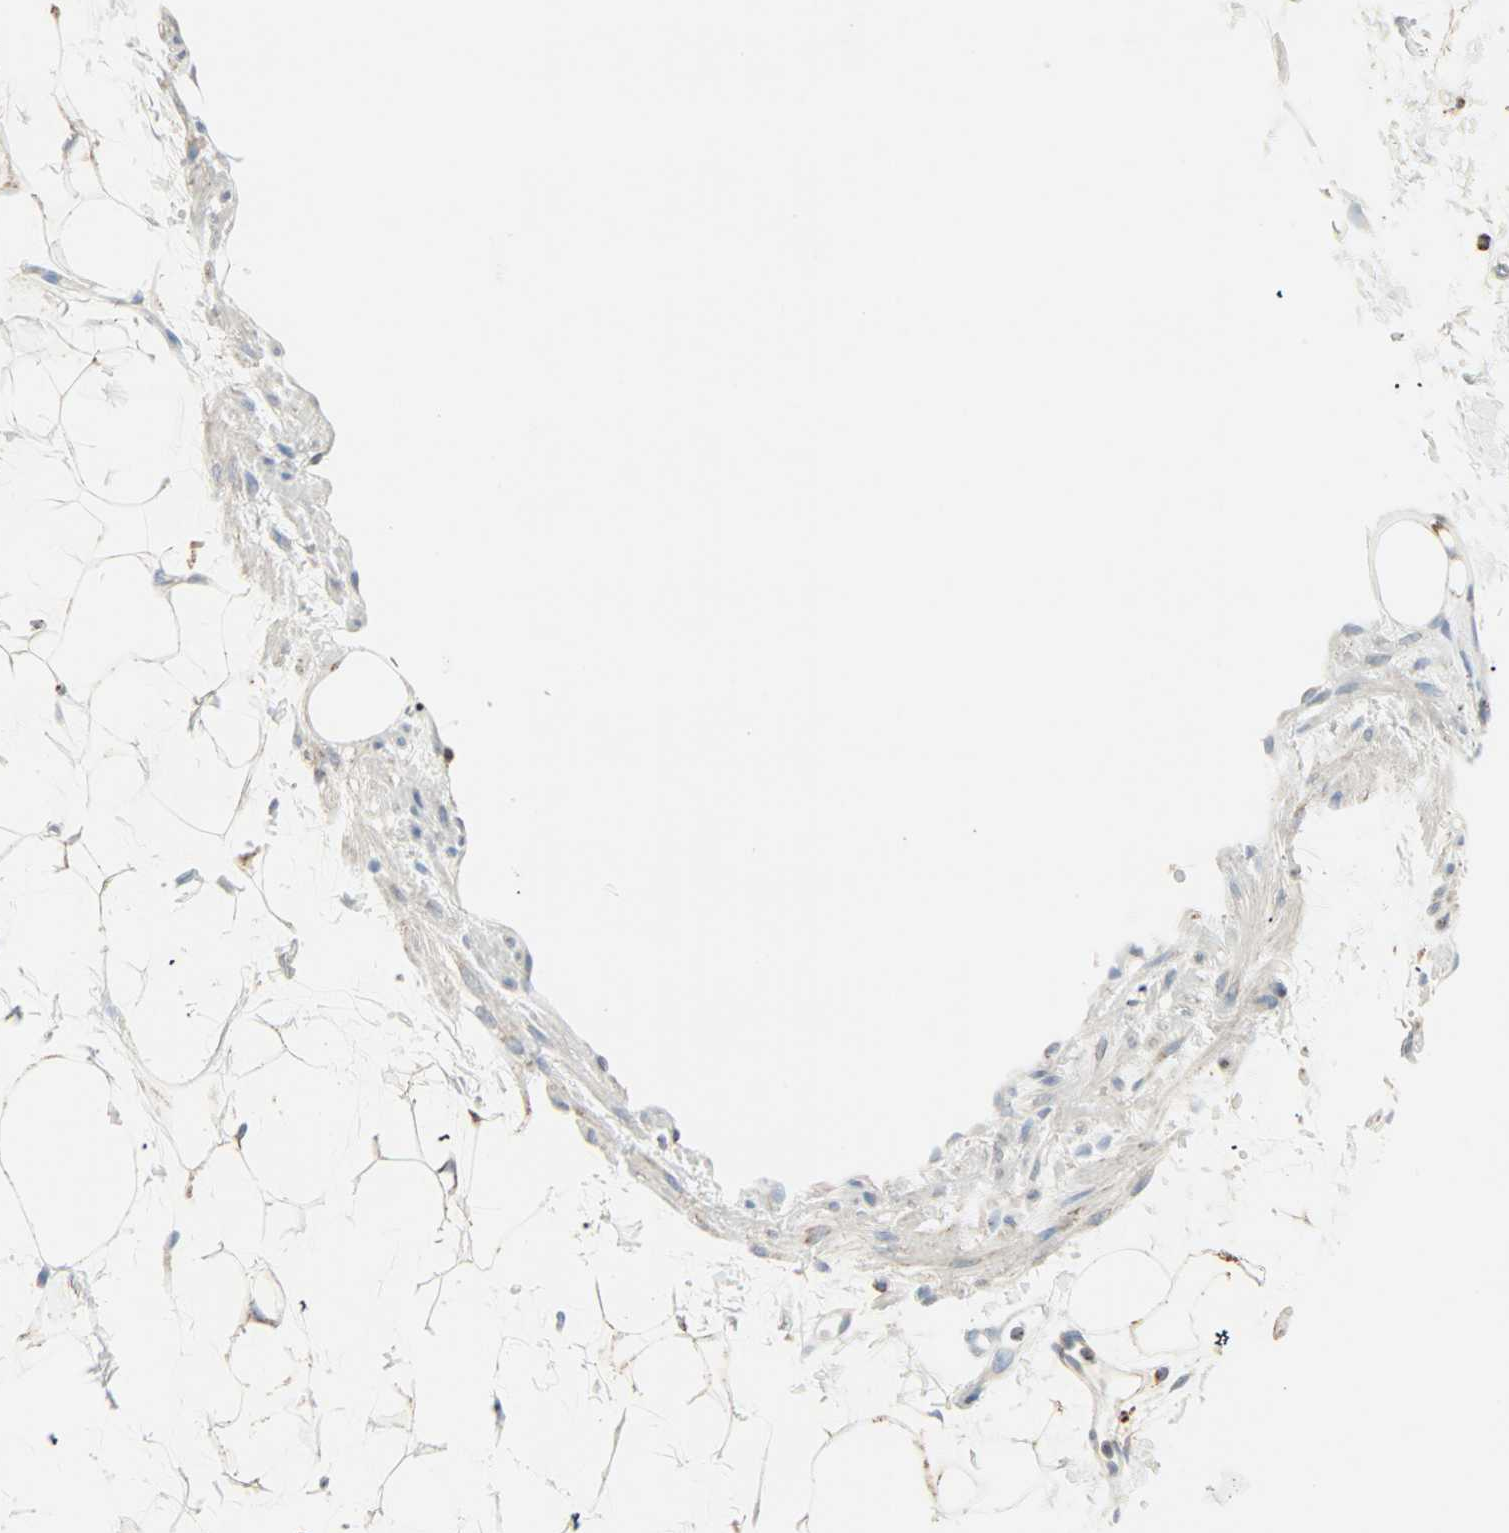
{"staining": {"intensity": "moderate", "quantity": ">75%", "location": "cytoplasmic/membranous"}, "tissue": "adipose tissue", "cell_type": "Adipocytes", "image_type": "normal", "snomed": [{"axis": "morphology", "description": "Normal tissue, NOS"}, {"axis": "topography", "description": "Soft tissue"}], "caption": "The micrograph shows immunohistochemical staining of normal adipose tissue. There is moderate cytoplasmic/membranous positivity is seen in approximately >75% of adipocytes. The protein of interest is stained brown, and the nuclei are stained in blue (DAB (3,3'-diaminobenzidine) IHC with brightfield microscopy, high magnification).", "gene": "IDH2", "patient": {"sex": "male", "age": 72}}